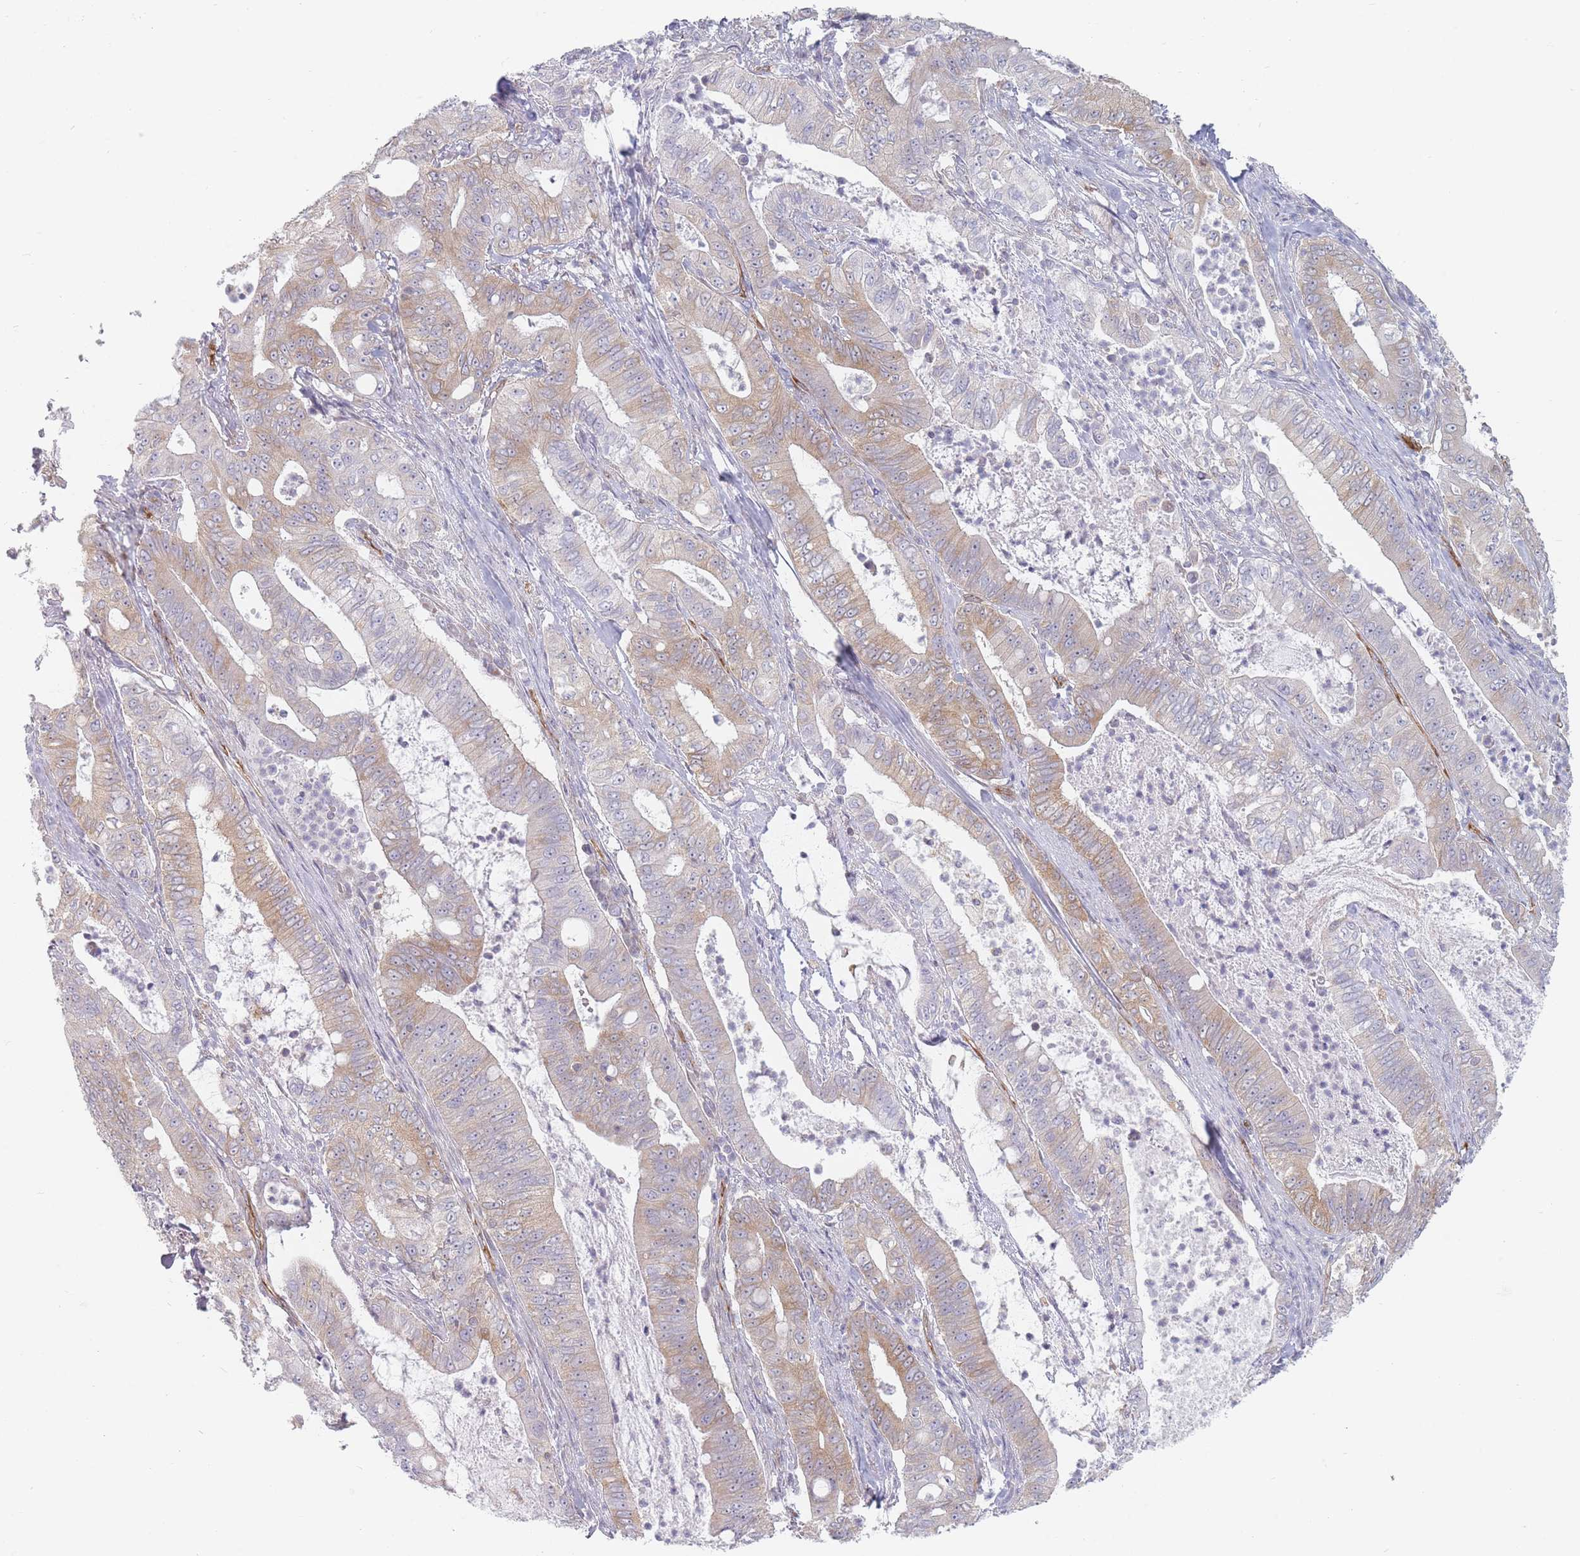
{"staining": {"intensity": "moderate", "quantity": "25%-75%", "location": "cytoplasmic/membranous"}, "tissue": "pancreatic cancer", "cell_type": "Tumor cells", "image_type": "cancer", "snomed": [{"axis": "morphology", "description": "Adenocarcinoma, NOS"}, {"axis": "topography", "description": "Pancreas"}], "caption": "Immunohistochemistry (IHC) (DAB (3,3'-diaminobenzidine)) staining of adenocarcinoma (pancreatic) exhibits moderate cytoplasmic/membranous protein positivity in approximately 25%-75% of tumor cells. (DAB = brown stain, brightfield microscopy at high magnification).", "gene": "MAP1S", "patient": {"sex": "male", "age": 71}}